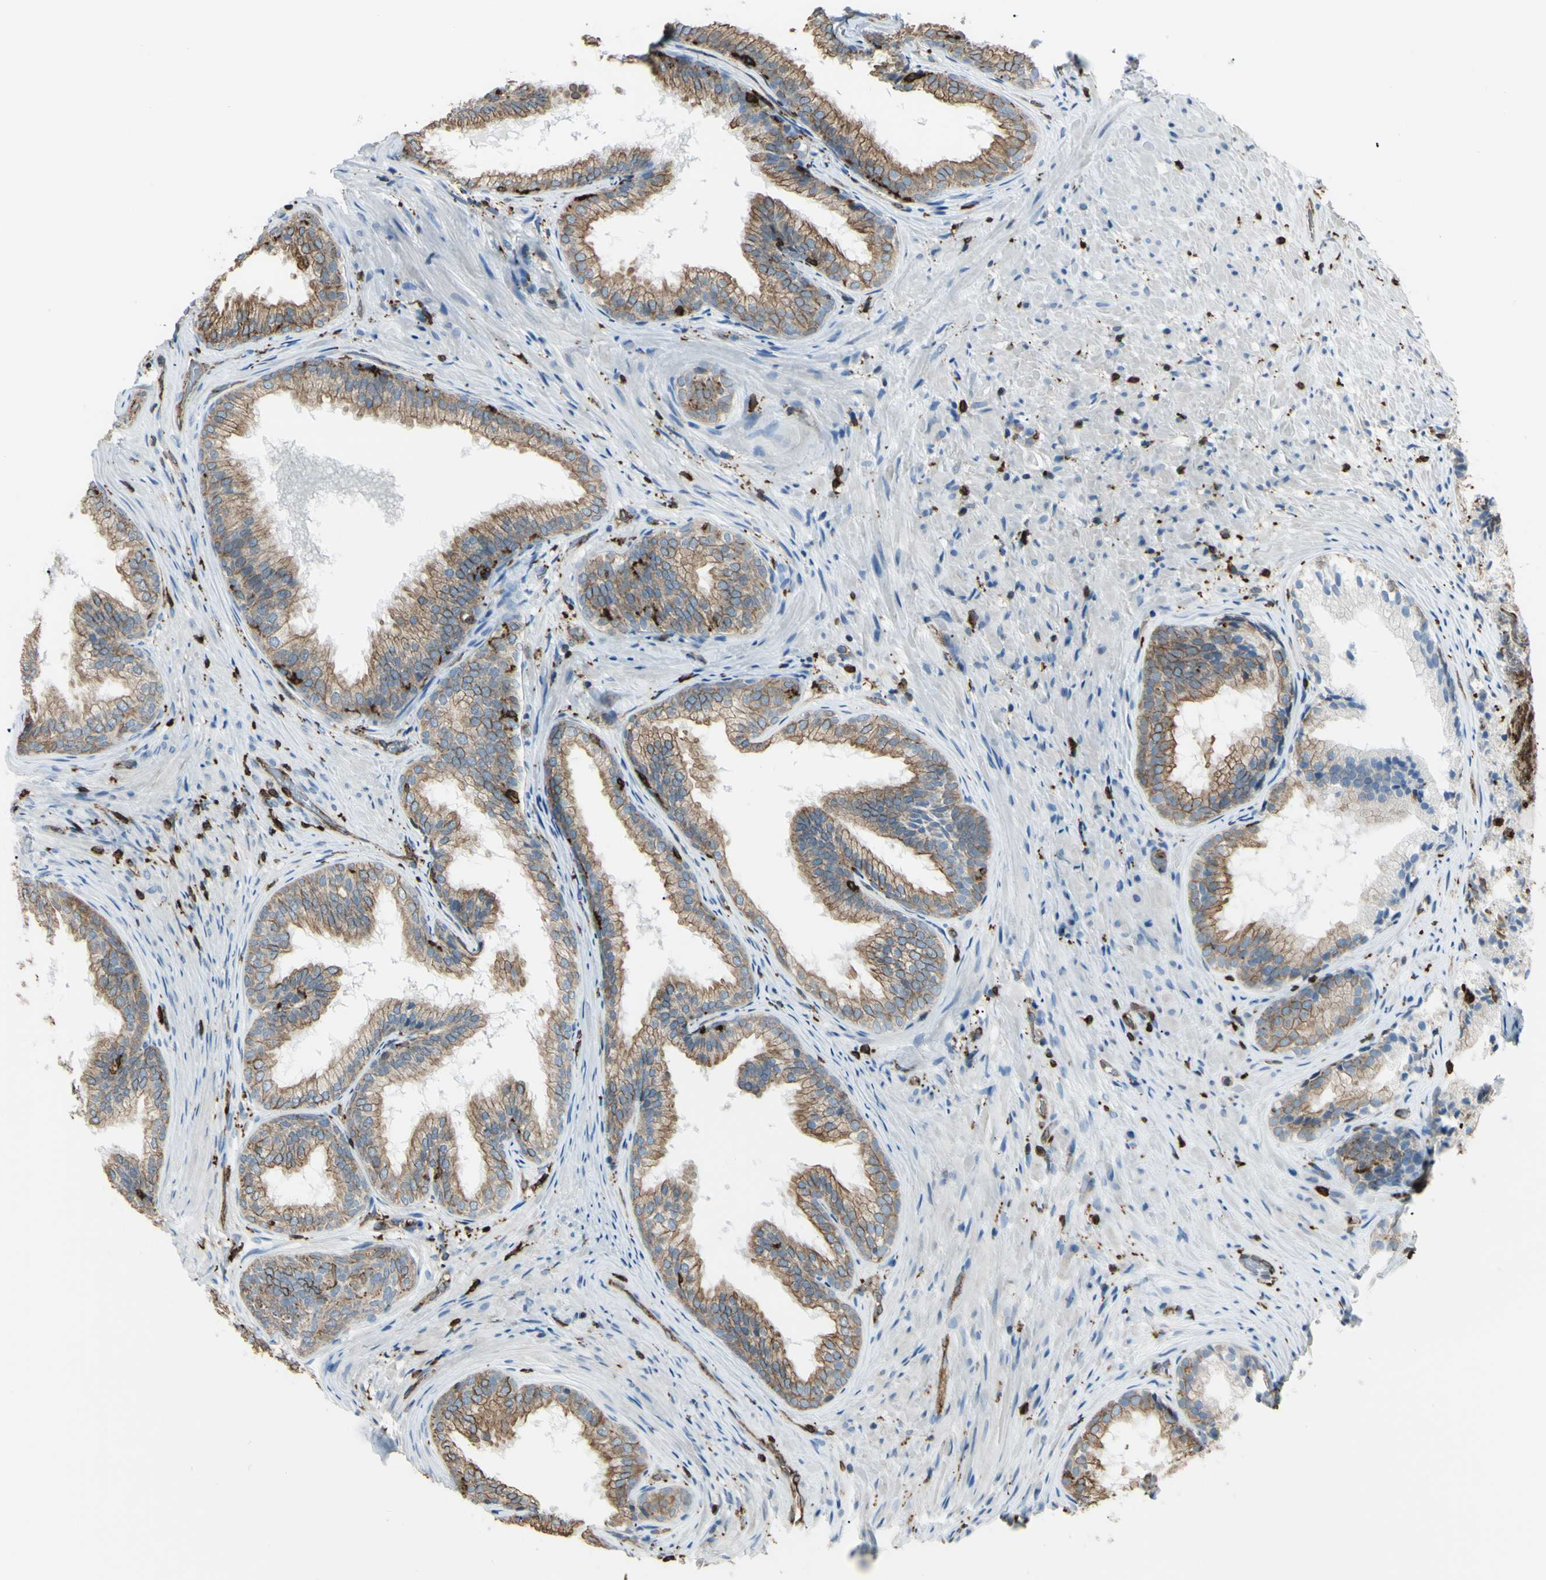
{"staining": {"intensity": "moderate", "quantity": "25%-75%", "location": "cytoplasmic/membranous"}, "tissue": "prostate", "cell_type": "Glandular cells", "image_type": "normal", "snomed": [{"axis": "morphology", "description": "Normal tissue, NOS"}, {"axis": "topography", "description": "Prostate"}], "caption": "Immunohistochemistry (IHC) (DAB (3,3'-diaminobenzidine)) staining of normal human prostate reveals moderate cytoplasmic/membranous protein positivity in approximately 25%-75% of glandular cells.", "gene": "CD74", "patient": {"sex": "male", "age": 76}}